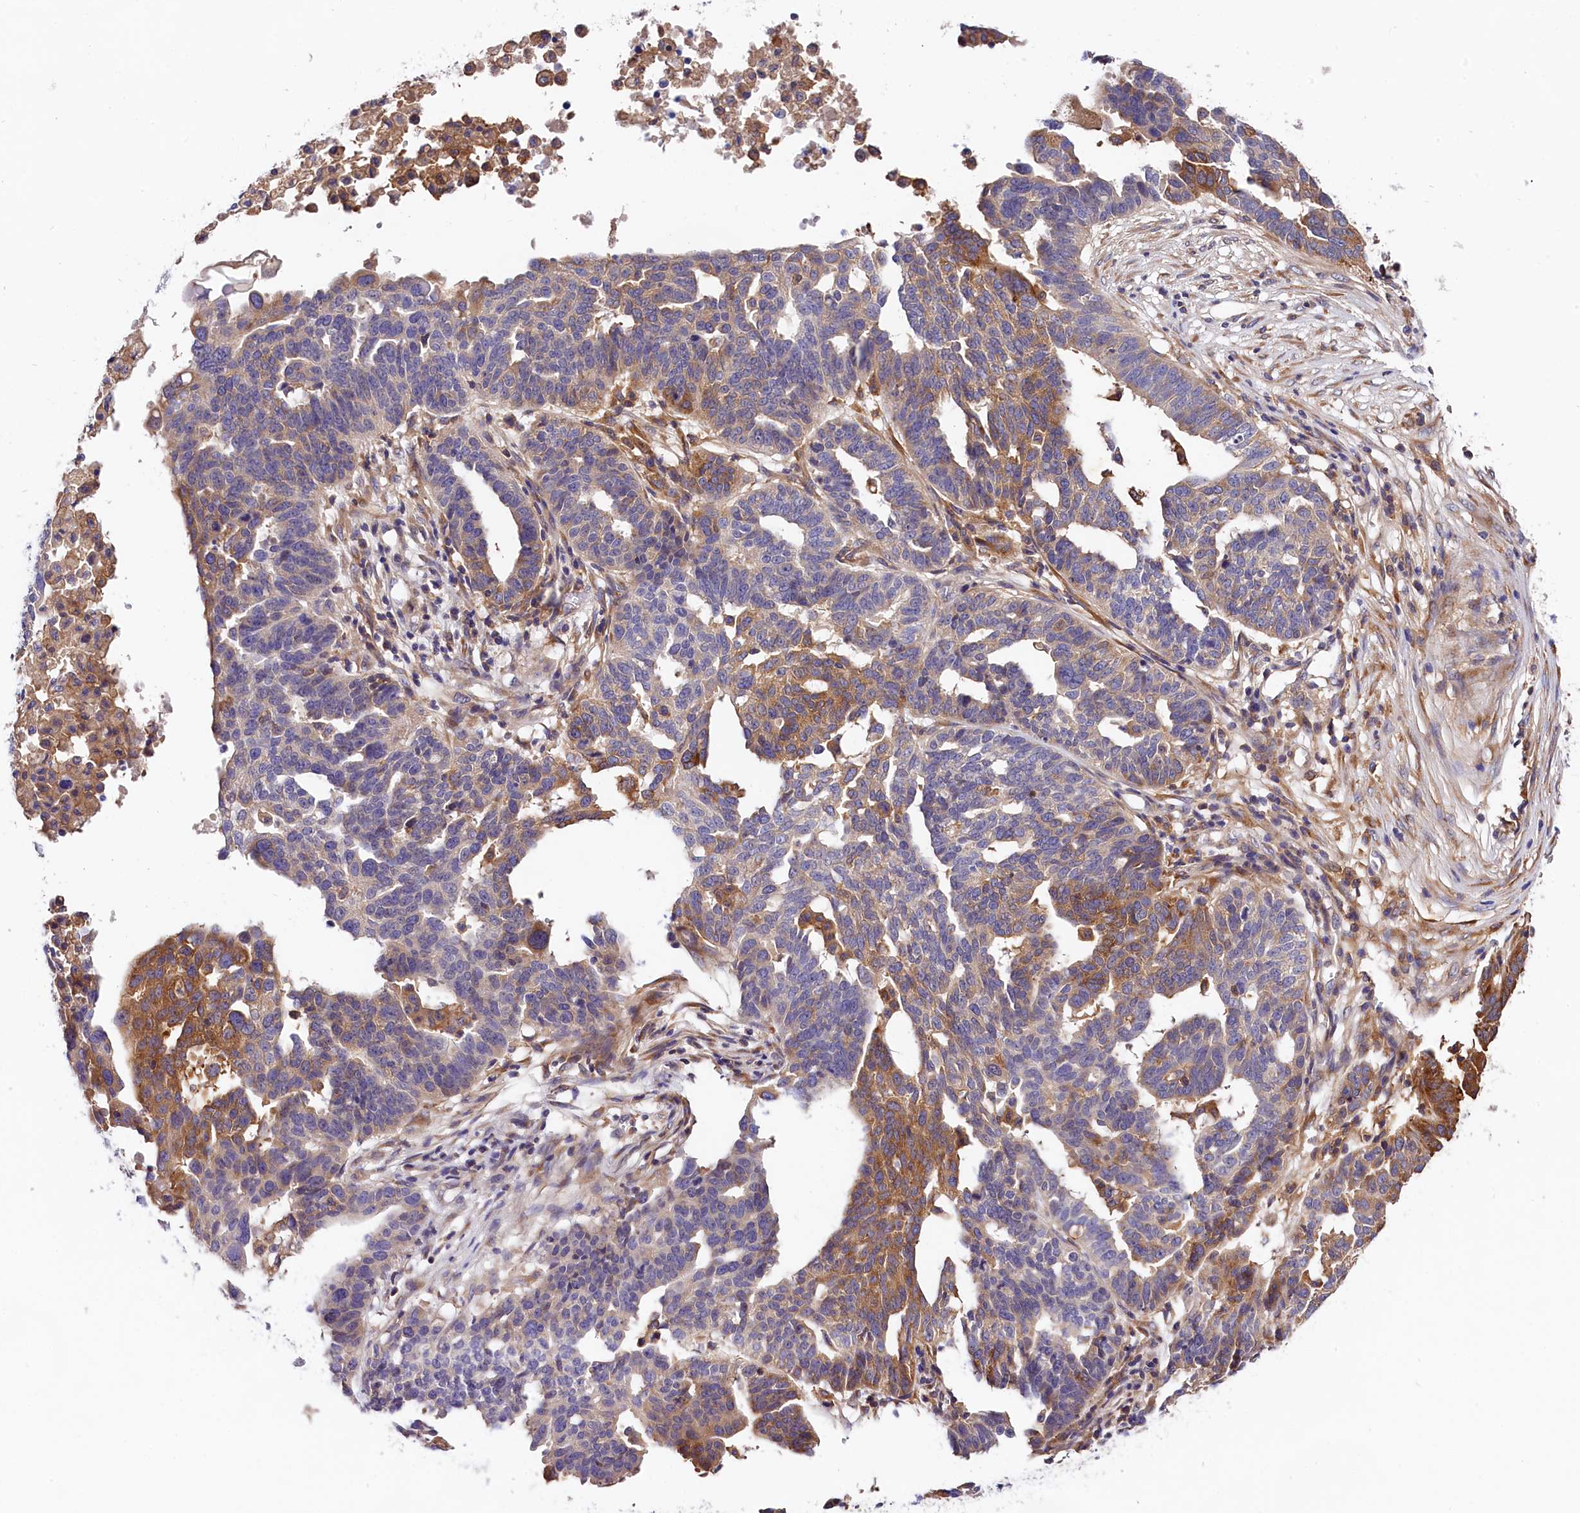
{"staining": {"intensity": "moderate", "quantity": "<25%", "location": "cytoplasmic/membranous"}, "tissue": "ovarian cancer", "cell_type": "Tumor cells", "image_type": "cancer", "snomed": [{"axis": "morphology", "description": "Cystadenocarcinoma, serous, NOS"}, {"axis": "topography", "description": "Ovary"}], "caption": "Protein expression analysis of human ovarian cancer reveals moderate cytoplasmic/membranous staining in approximately <25% of tumor cells.", "gene": "OAS3", "patient": {"sex": "female", "age": 59}}